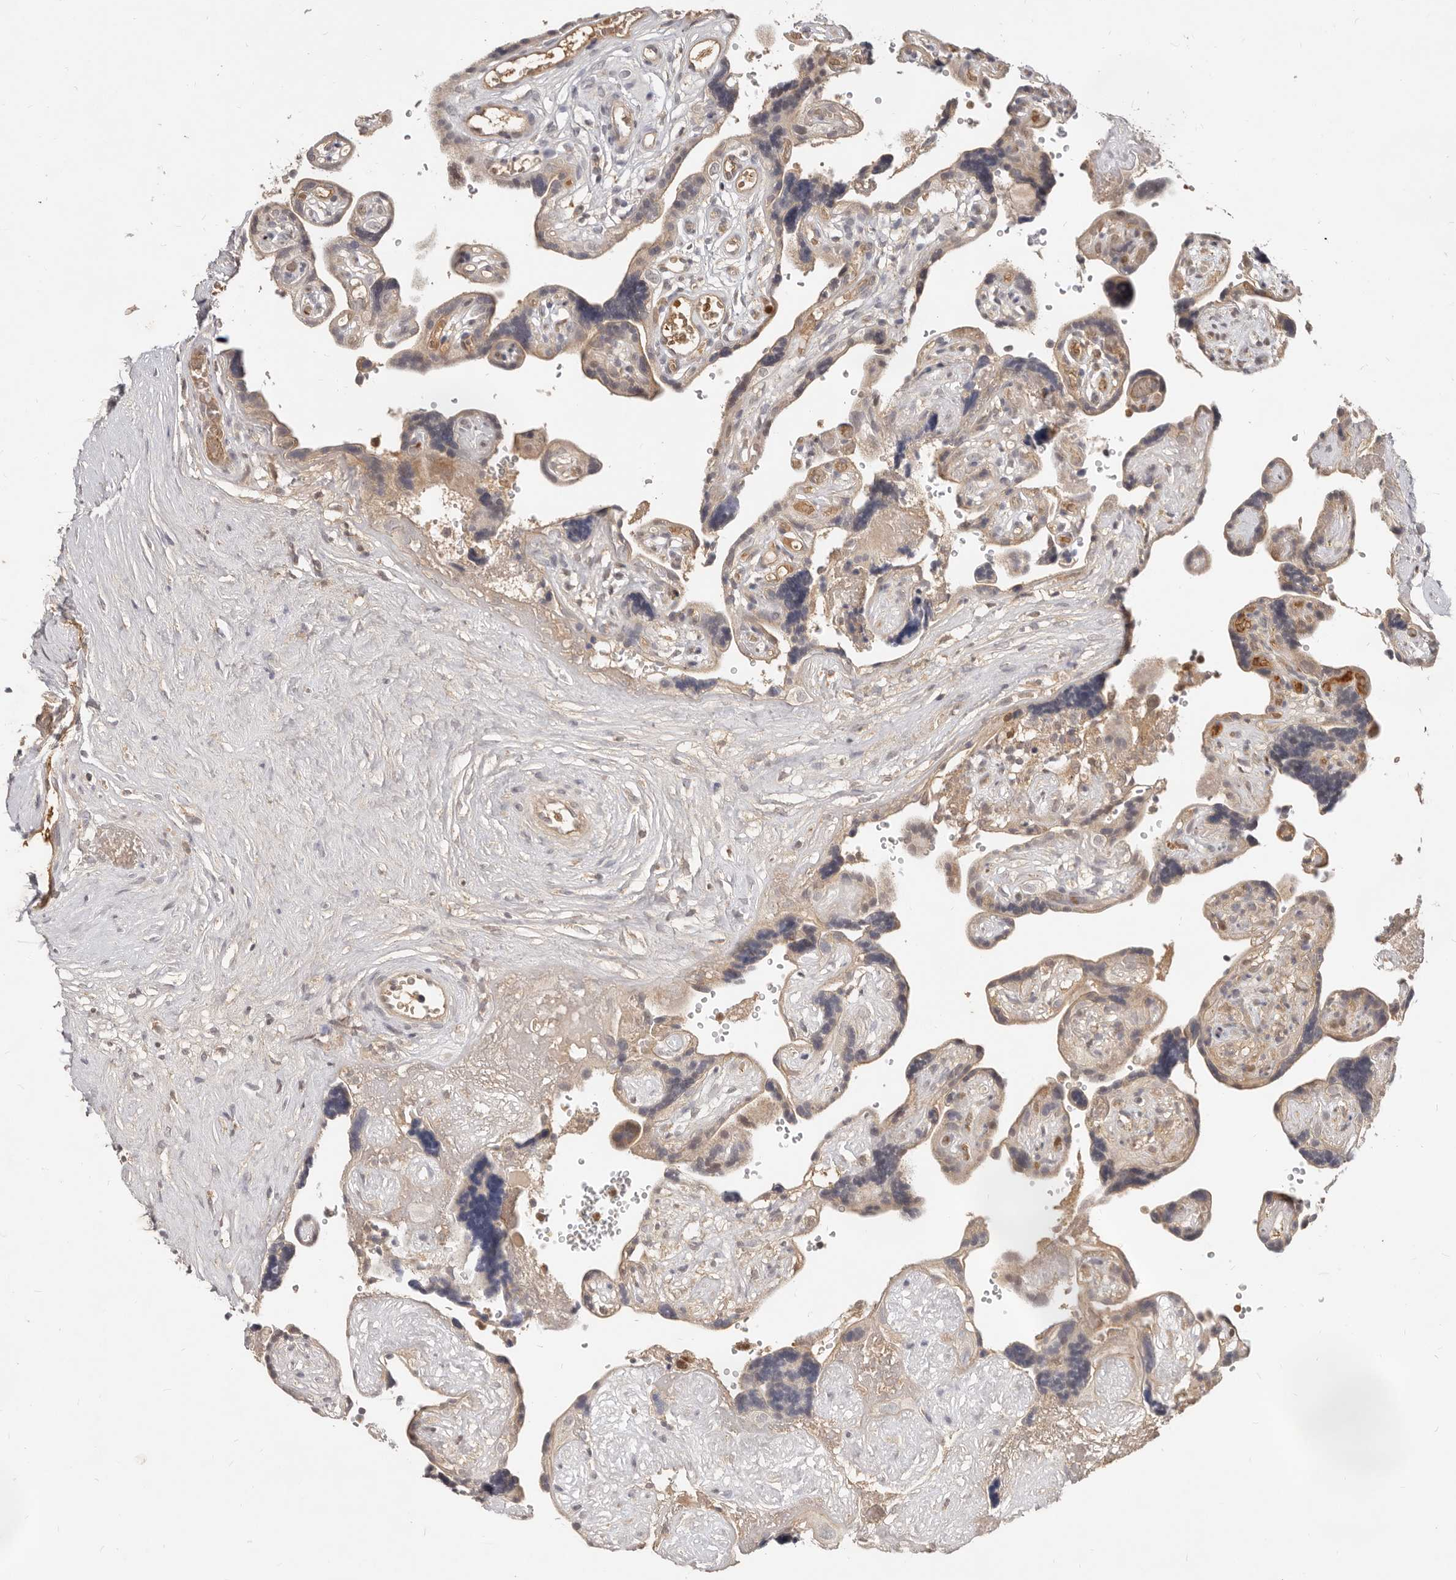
{"staining": {"intensity": "weak", "quantity": "25%-75%", "location": "cytoplasmic/membranous,nuclear"}, "tissue": "placenta", "cell_type": "Decidual cells", "image_type": "normal", "snomed": [{"axis": "morphology", "description": "Normal tissue, NOS"}, {"axis": "topography", "description": "Placenta"}], "caption": "IHC micrograph of benign placenta stained for a protein (brown), which exhibits low levels of weak cytoplasmic/membranous,nuclear positivity in approximately 25%-75% of decidual cells.", "gene": "USP49", "patient": {"sex": "female", "age": 30}}